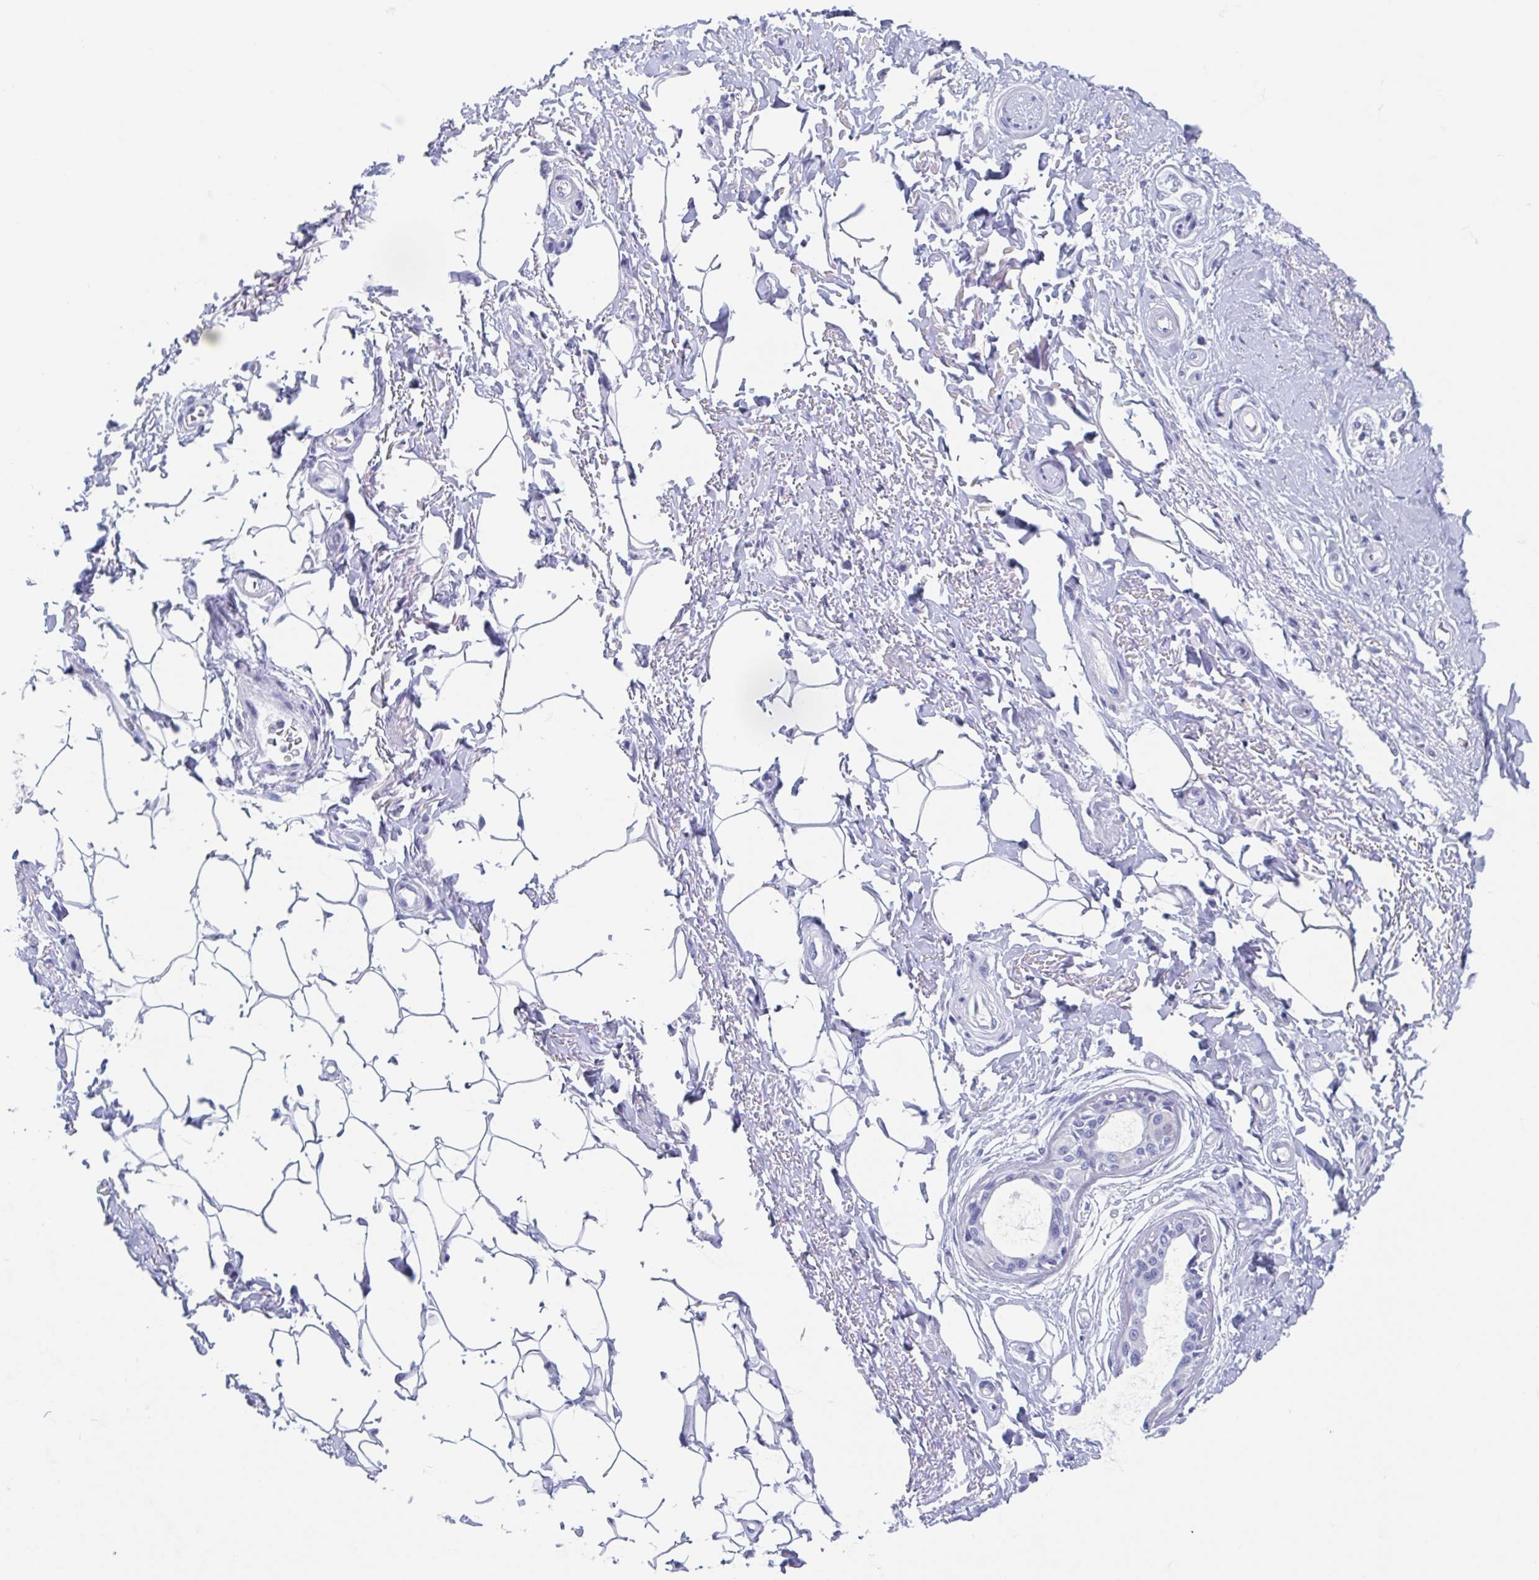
{"staining": {"intensity": "negative", "quantity": "none", "location": "none"}, "tissue": "adipose tissue", "cell_type": "Adipocytes", "image_type": "normal", "snomed": [{"axis": "morphology", "description": "Normal tissue, NOS"}, {"axis": "topography", "description": "Peripheral nerve tissue"}], "caption": "Immunohistochemistry of benign human adipose tissue demonstrates no staining in adipocytes. (DAB (3,3'-diaminobenzidine) immunohistochemistry with hematoxylin counter stain).", "gene": "SHCBP1L", "patient": {"sex": "male", "age": 51}}